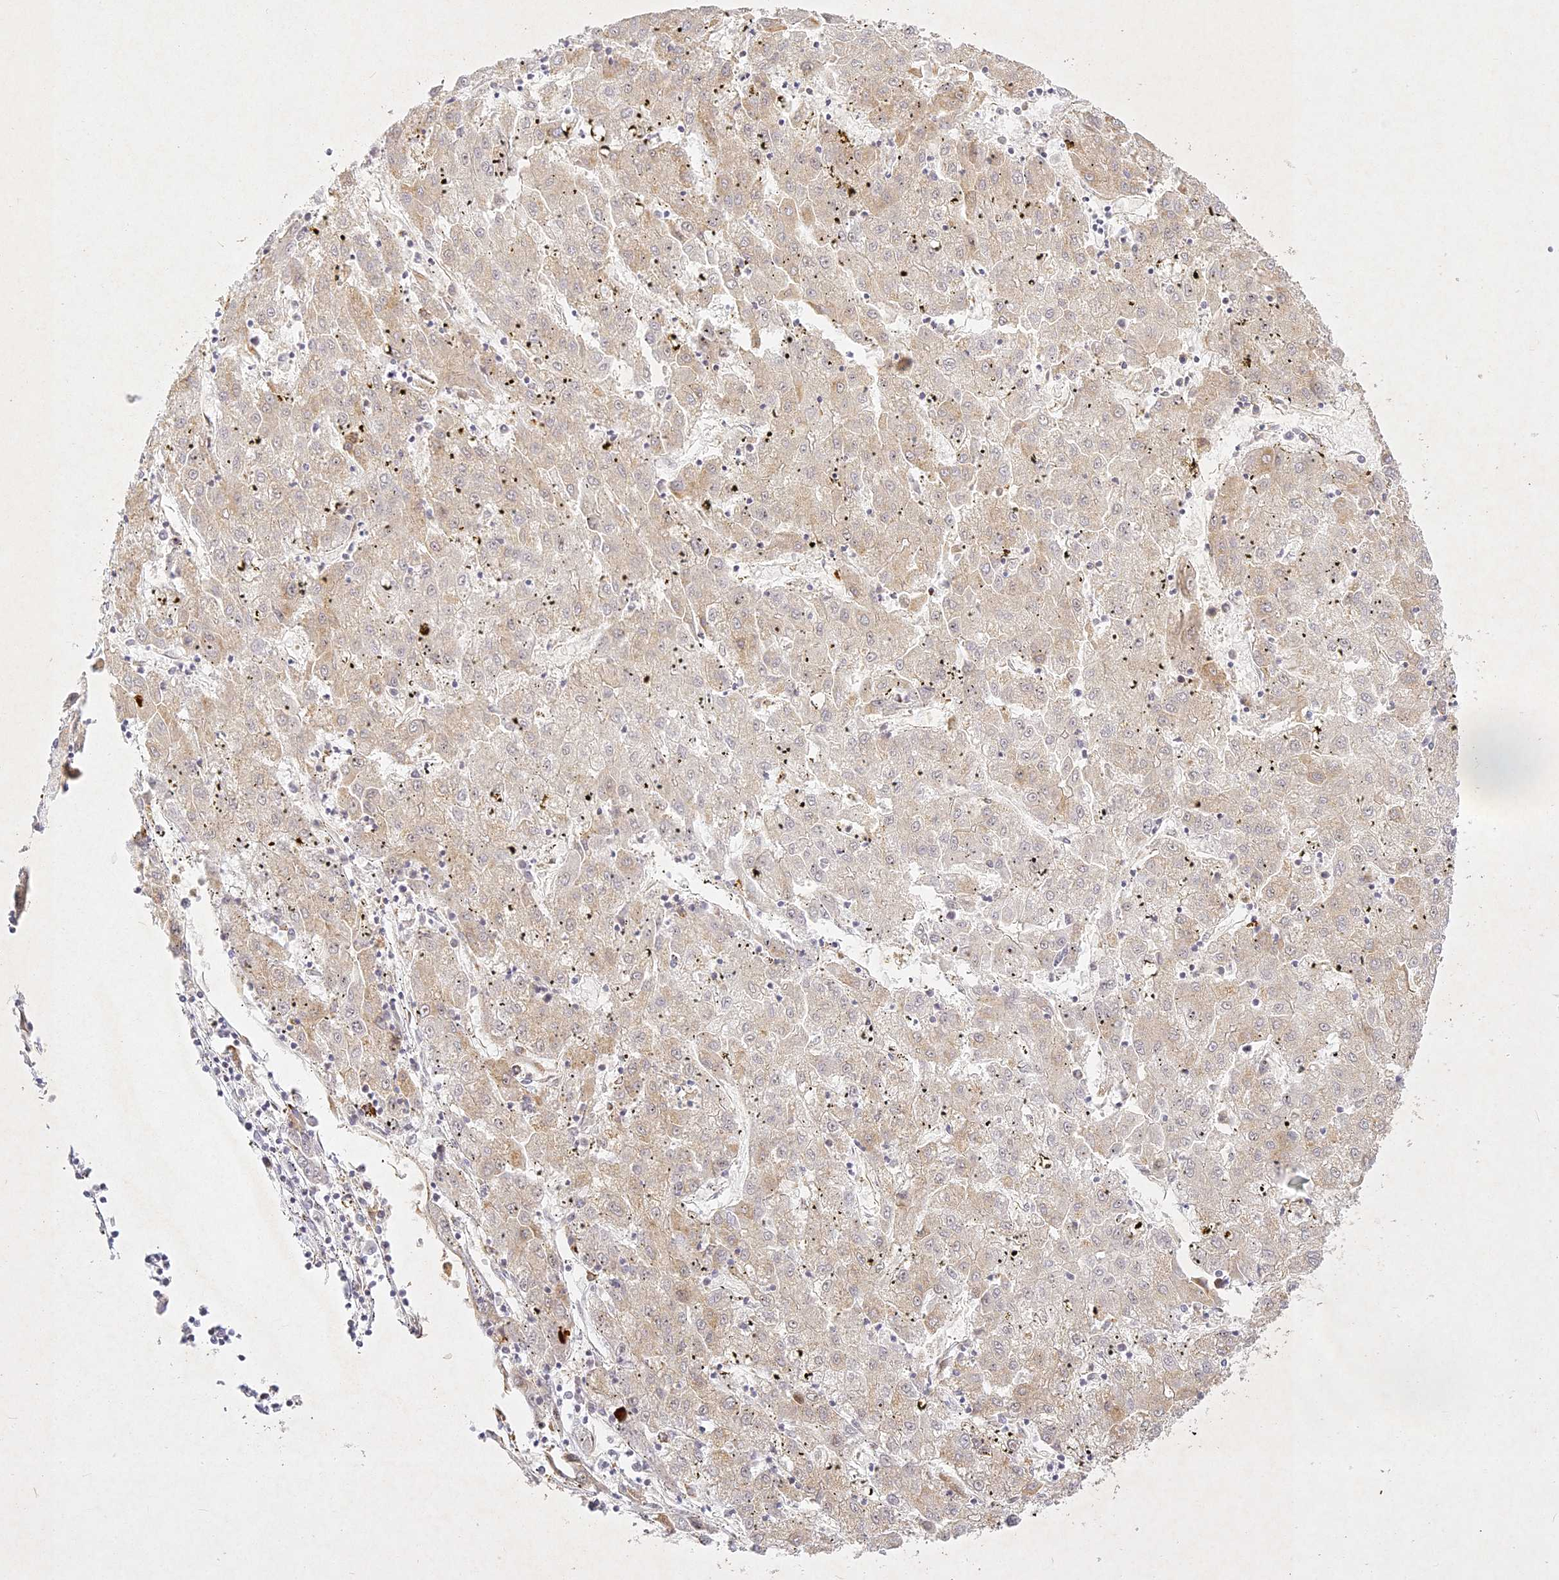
{"staining": {"intensity": "moderate", "quantity": "25%-75%", "location": "cytoplasmic/membranous"}, "tissue": "liver cancer", "cell_type": "Tumor cells", "image_type": "cancer", "snomed": [{"axis": "morphology", "description": "Carcinoma, Hepatocellular, NOS"}, {"axis": "topography", "description": "Liver"}], "caption": "Protein expression analysis of hepatocellular carcinoma (liver) displays moderate cytoplasmic/membranous positivity in approximately 25%-75% of tumor cells. The staining is performed using DAB brown chromogen to label protein expression. The nuclei are counter-stained blue using hematoxylin.", "gene": "SLC30A5", "patient": {"sex": "male", "age": 72}}